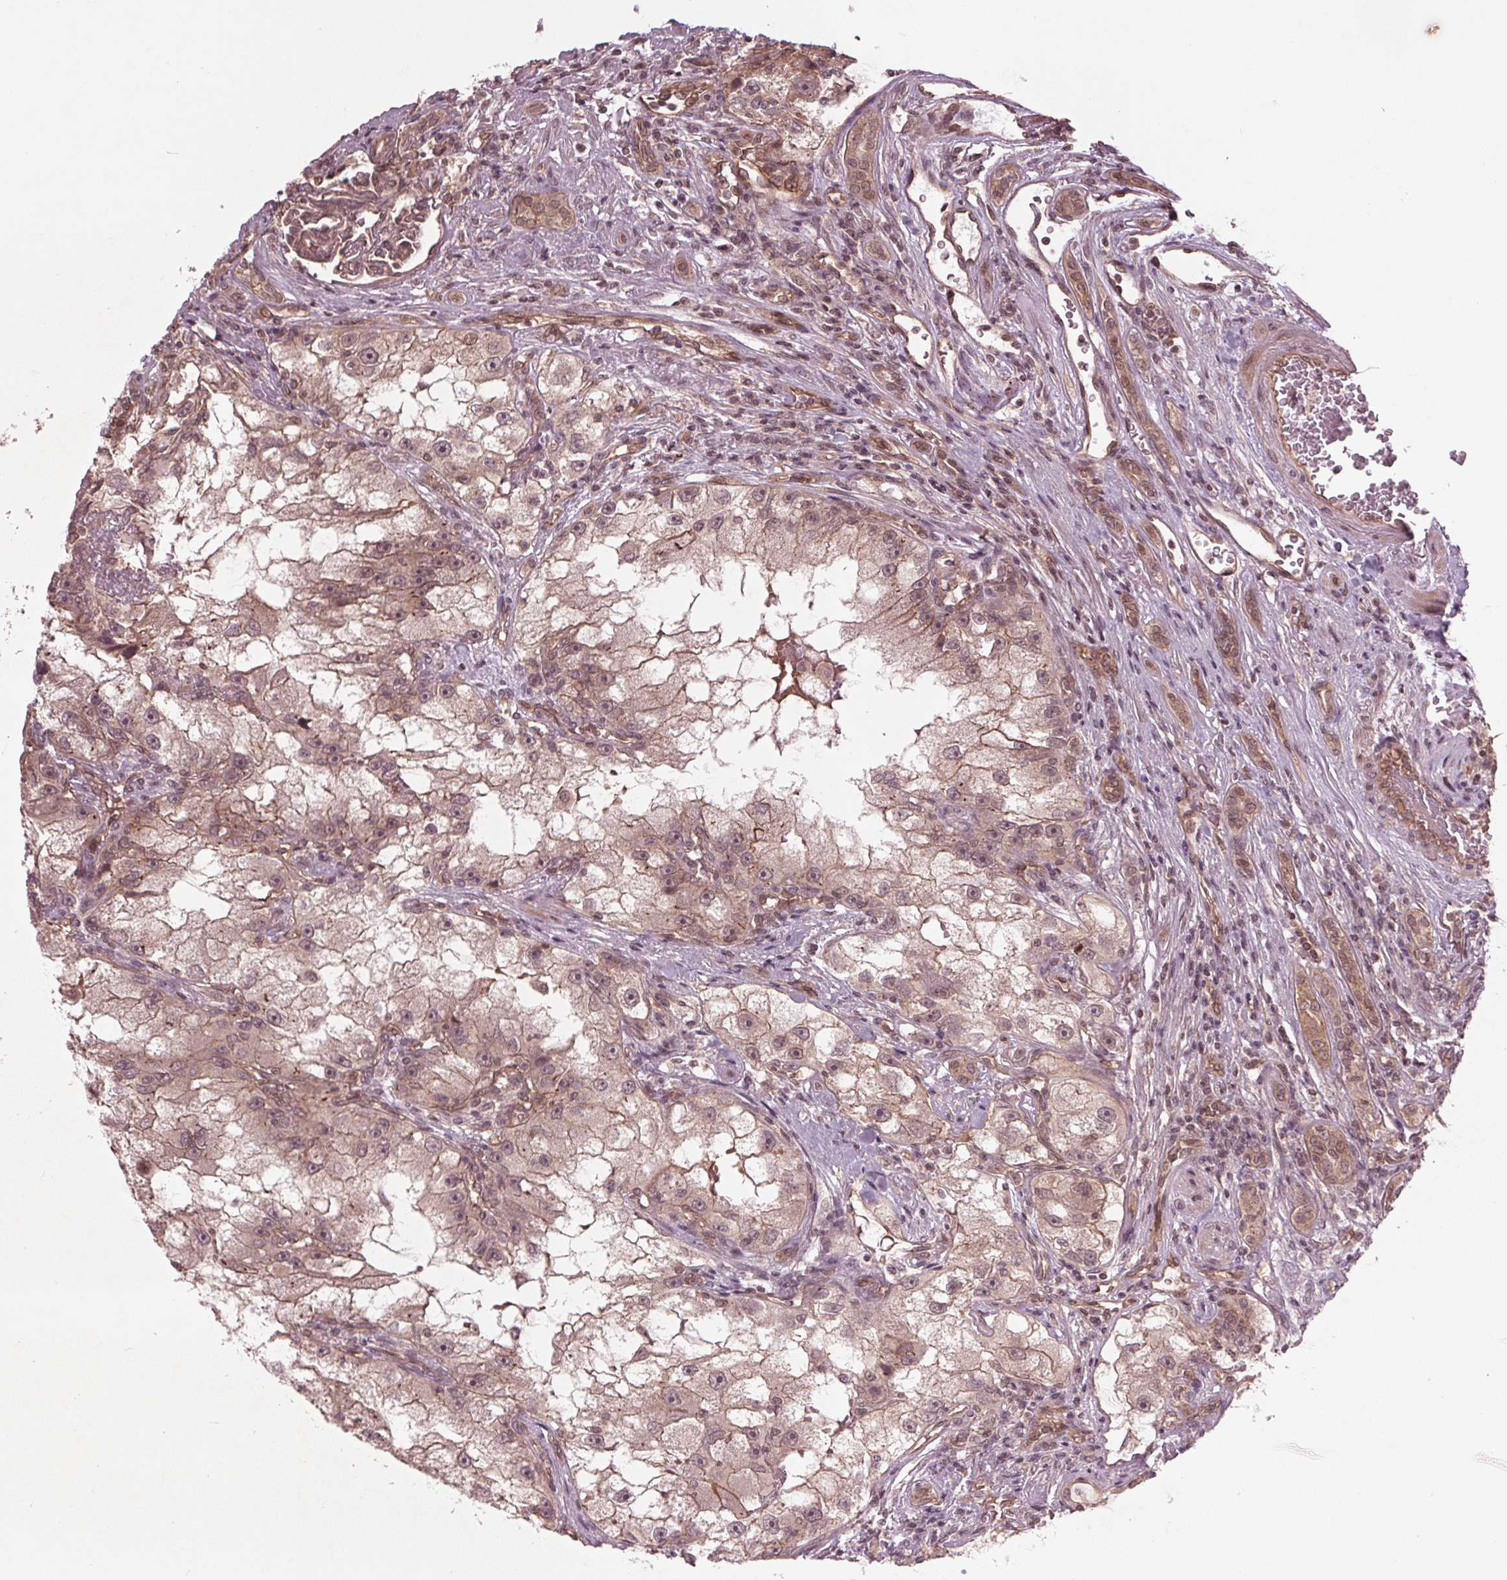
{"staining": {"intensity": "weak", "quantity": "<25%", "location": "nuclear"}, "tissue": "renal cancer", "cell_type": "Tumor cells", "image_type": "cancer", "snomed": [{"axis": "morphology", "description": "Adenocarcinoma, NOS"}, {"axis": "topography", "description": "Kidney"}], "caption": "DAB (3,3'-diaminobenzidine) immunohistochemical staining of renal cancer (adenocarcinoma) shows no significant positivity in tumor cells.", "gene": "BTBD1", "patient": {"sex": "male", "age": 63}}